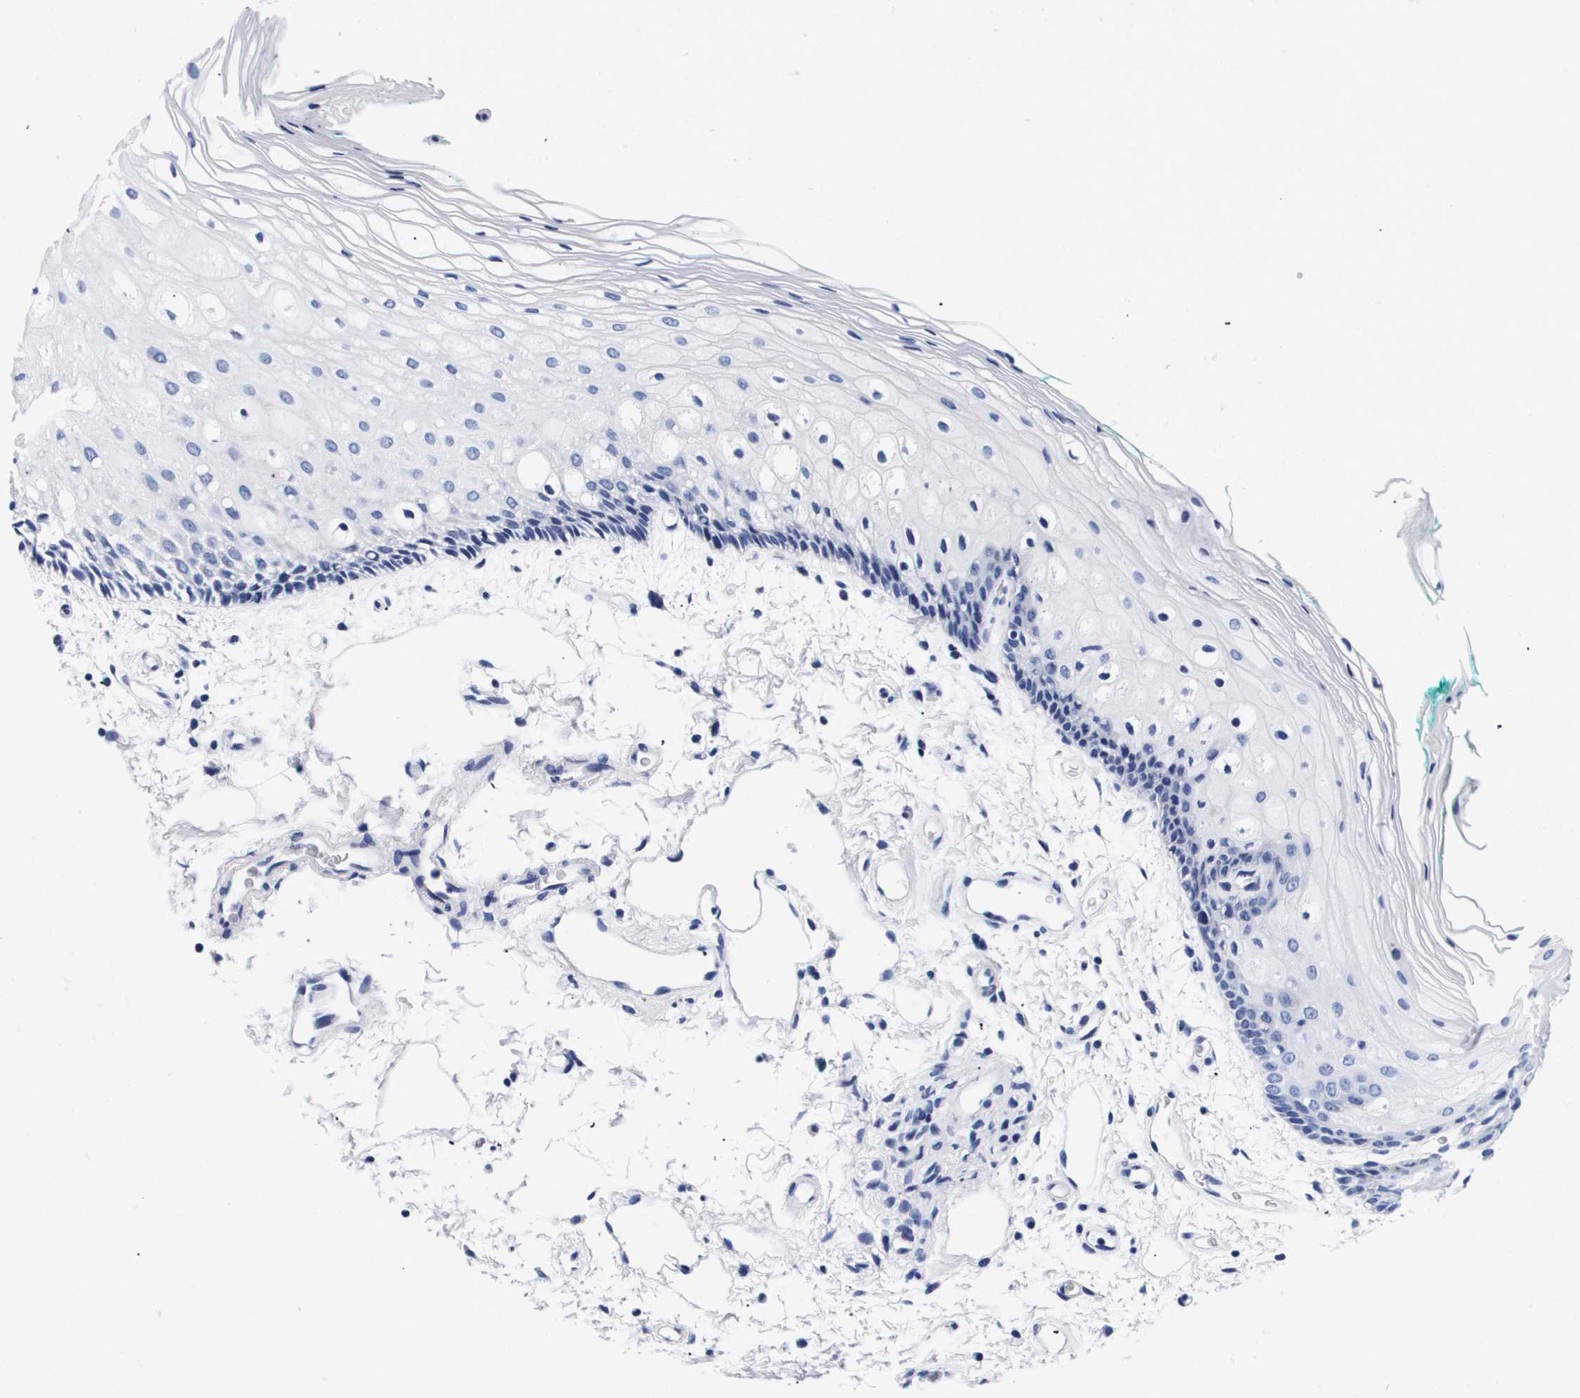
{"staining": {"intensity": "negative", "quantity": "none", "location": "none"}, "tissue": "oral mucosa", "cell_type": "Squamous epithelial cells", "image_type": "normal", "snomed": [{"axis": "morphology", "description": "Normal tissue, NOS"}, {"axis": "topography", "description": "Skeletal muscle"}, {"axis": "topography", "description": "Oral tissue"}, {"axis": "topography", "description": "Peripheral nerve tissue"}], "caption": "The image demonstrates no staining of squamous epithelial cells in benign oral mucosa. The staining was performed using DAB to visualize the protein expression in brown, while the nuclei were stained in blue with hematoxylin (Magnification: 20x).", "gene": "ATP6V0A4", "patient": {"sex": "female", "age": 84}}